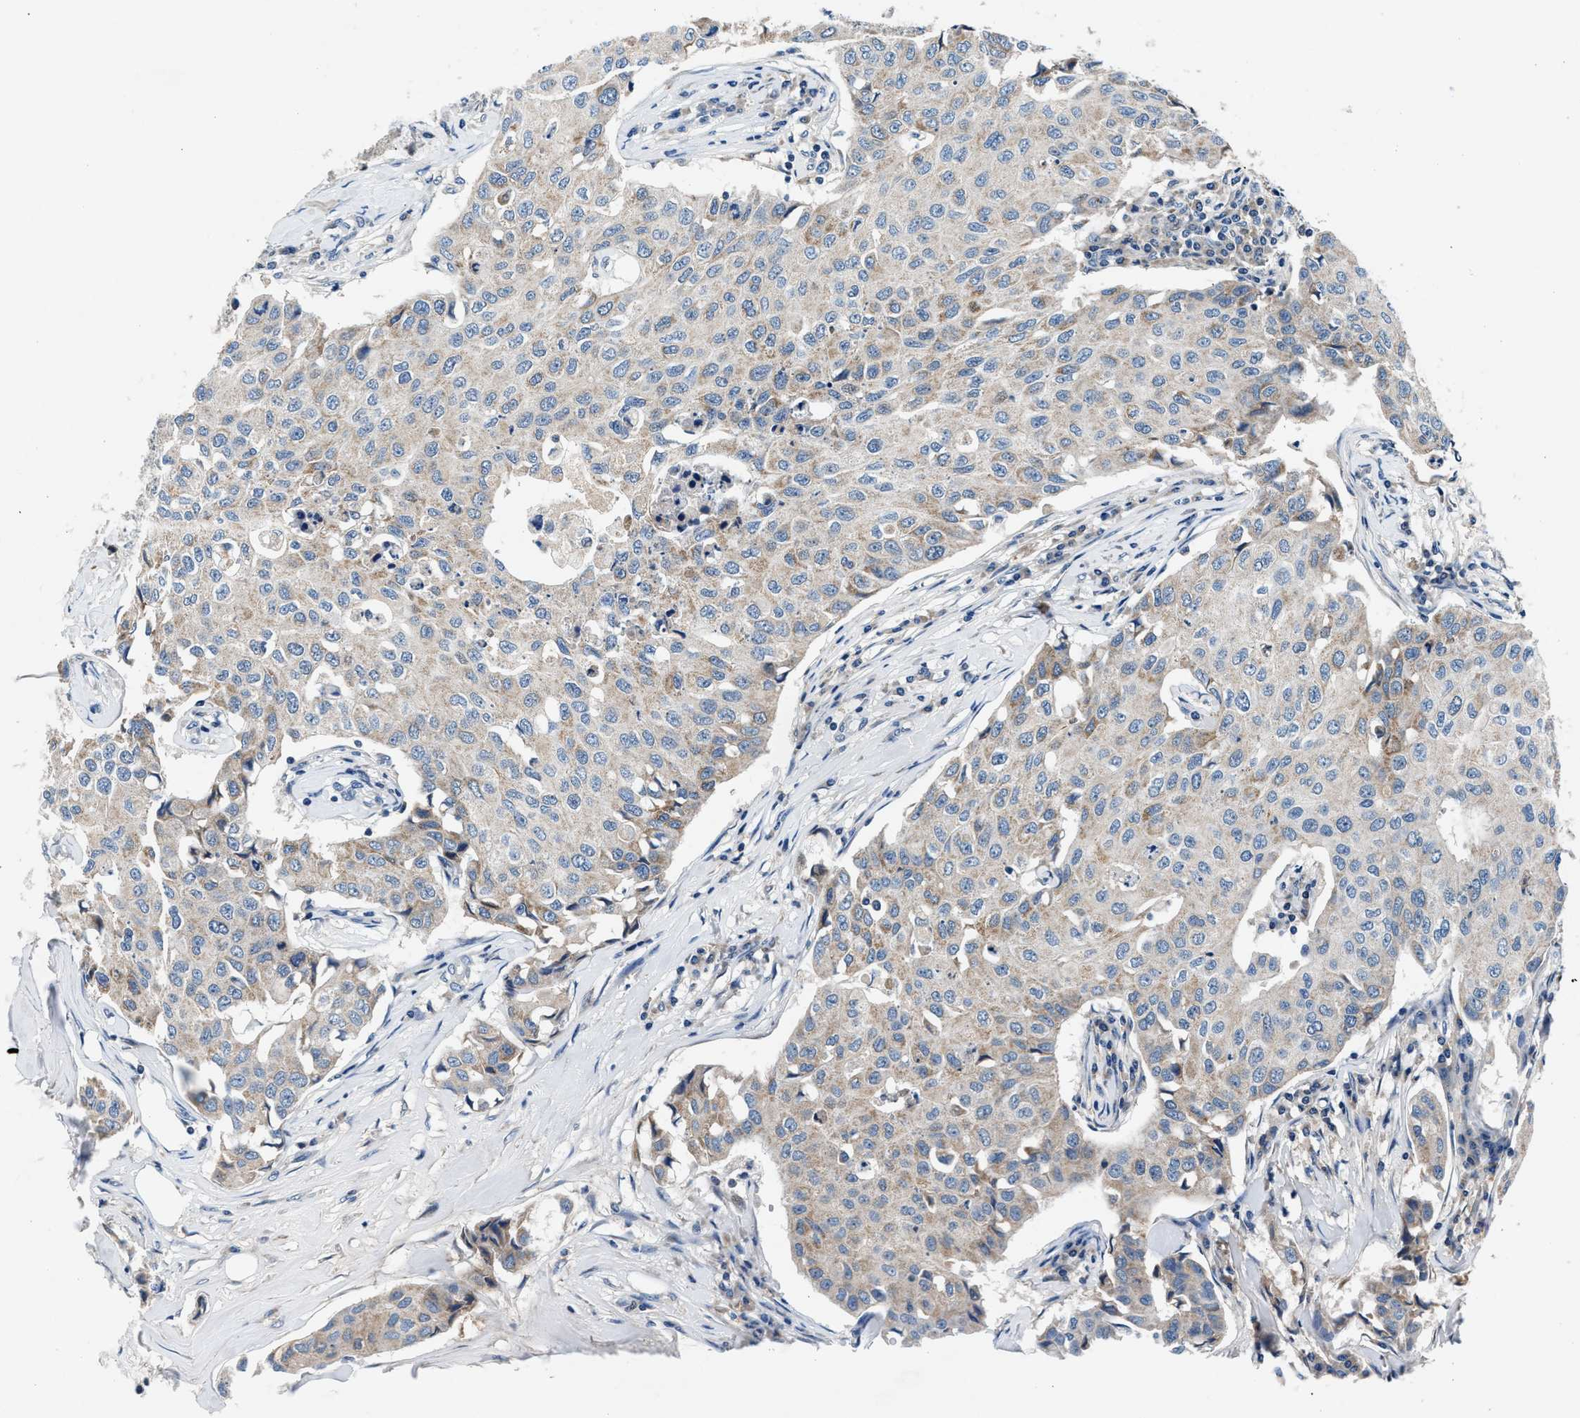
{"staining": {"intensity": "weak", "quantity": "<25%", "location": "cytoplasmic/membranous"}, "tissue": "breast cancer", "cell_type": "Tumor cells", "image_type": "cancer", "snomed": [{"axis": "morphology", "description": "Duct carcinoma"}, {"axis": "topography", "description": "Breast"}], "caption": "Human intraductal carcinoma (breast) stained for a protein using immunohistochemistry exhibits no expression in tumor cells.", "gene": "DENND6B", "patient": {"sex": "female", "age": 80}}